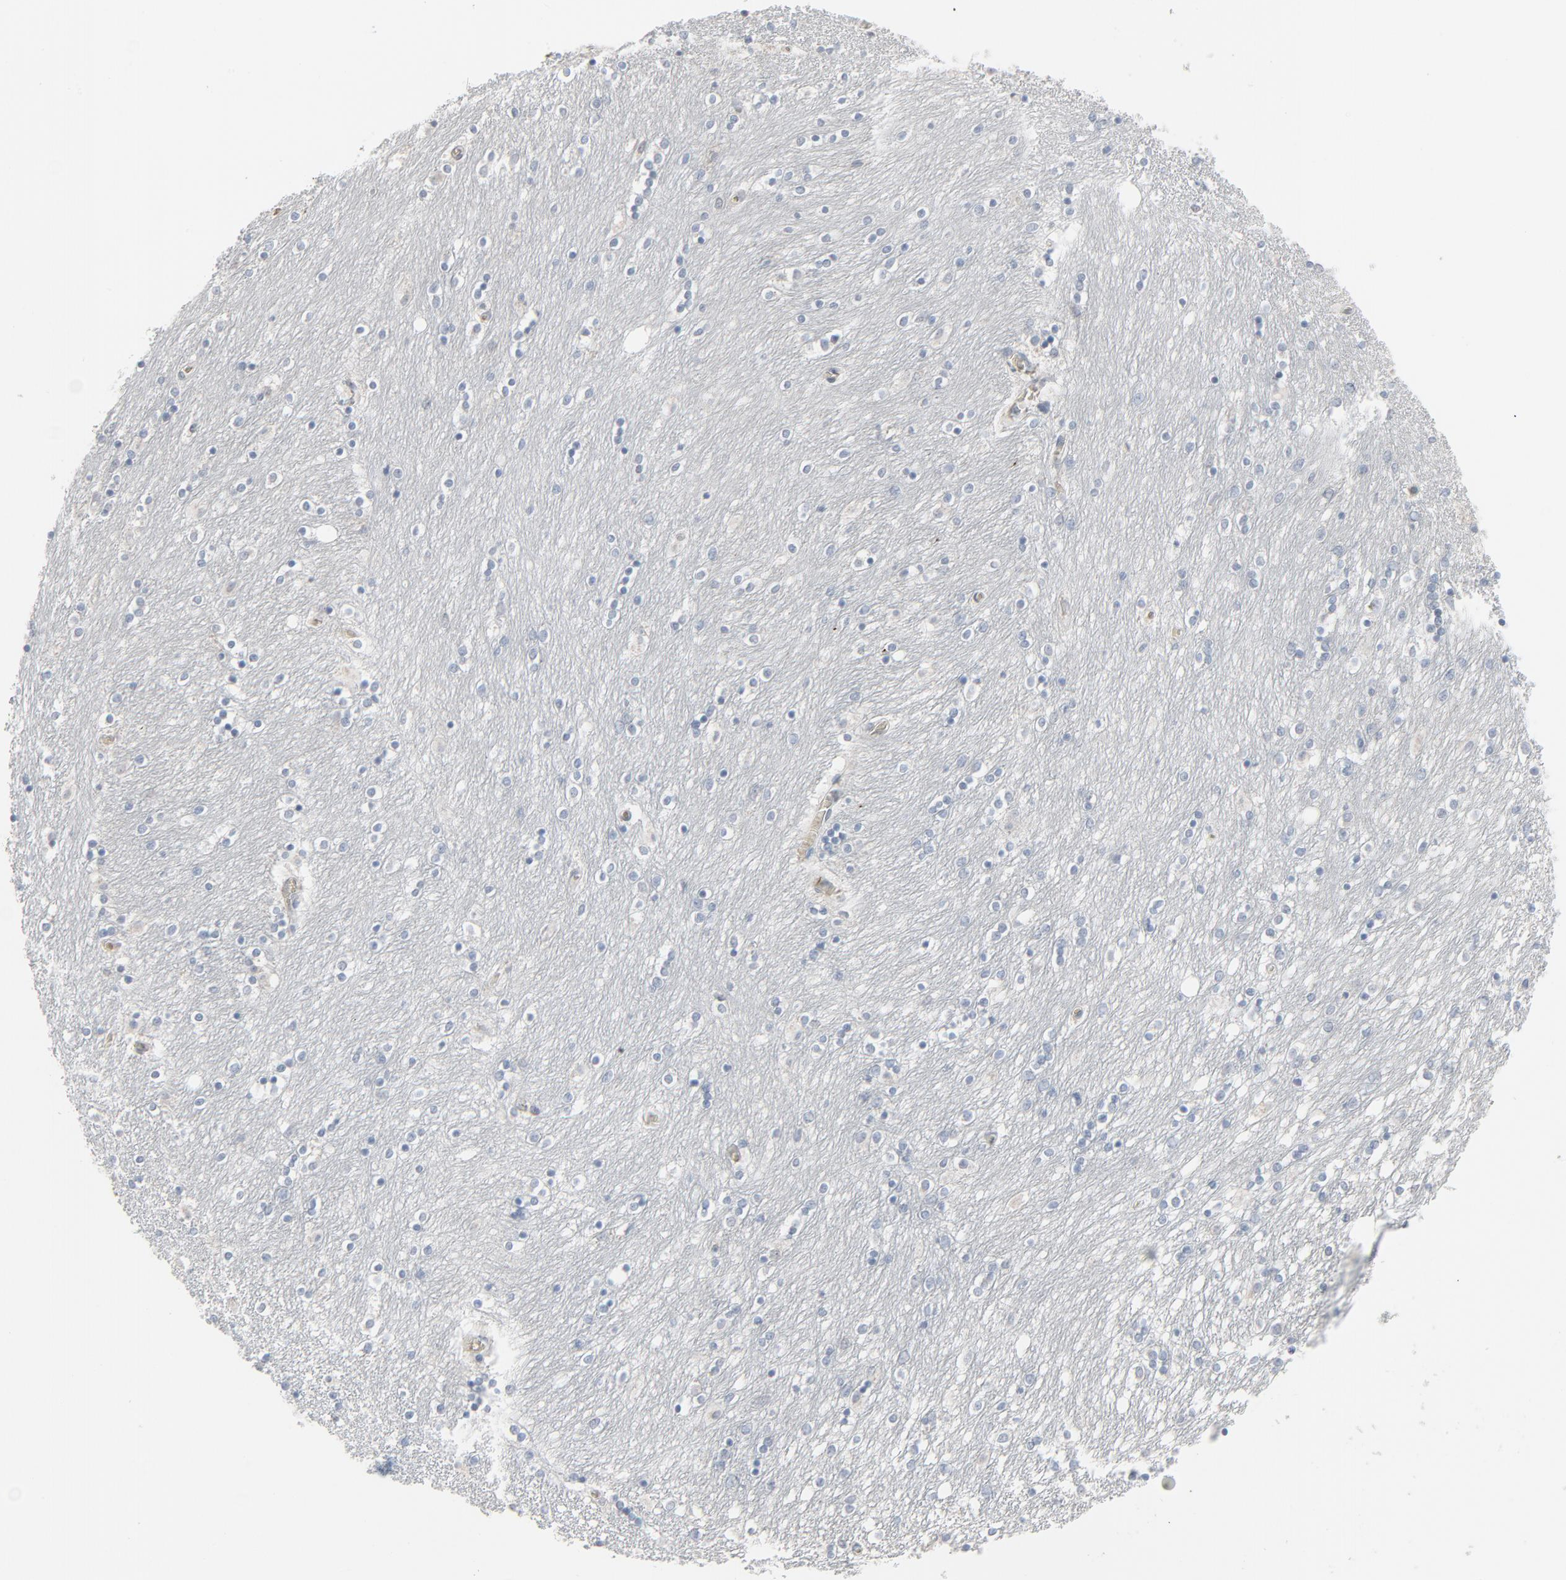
{"staining": {"intensity": "negative", "quantity": "none", "location": "none"}, "tissue": "caudate", "cell_type": "Glial cells", "image_type": "normal", "snomed": [{"axis": "morphology", "description": "Normal tissue, NOS"}, {"axis": "topography", "description": "Lateral ventricle wall"}], "caption": "High power microscopy micrograph of an IHC histopathology image of benign caudate, revealing no significant positivity in glial cells.", "gene": "SAGE1", "patient": {"sex": "female", "age": 54}}